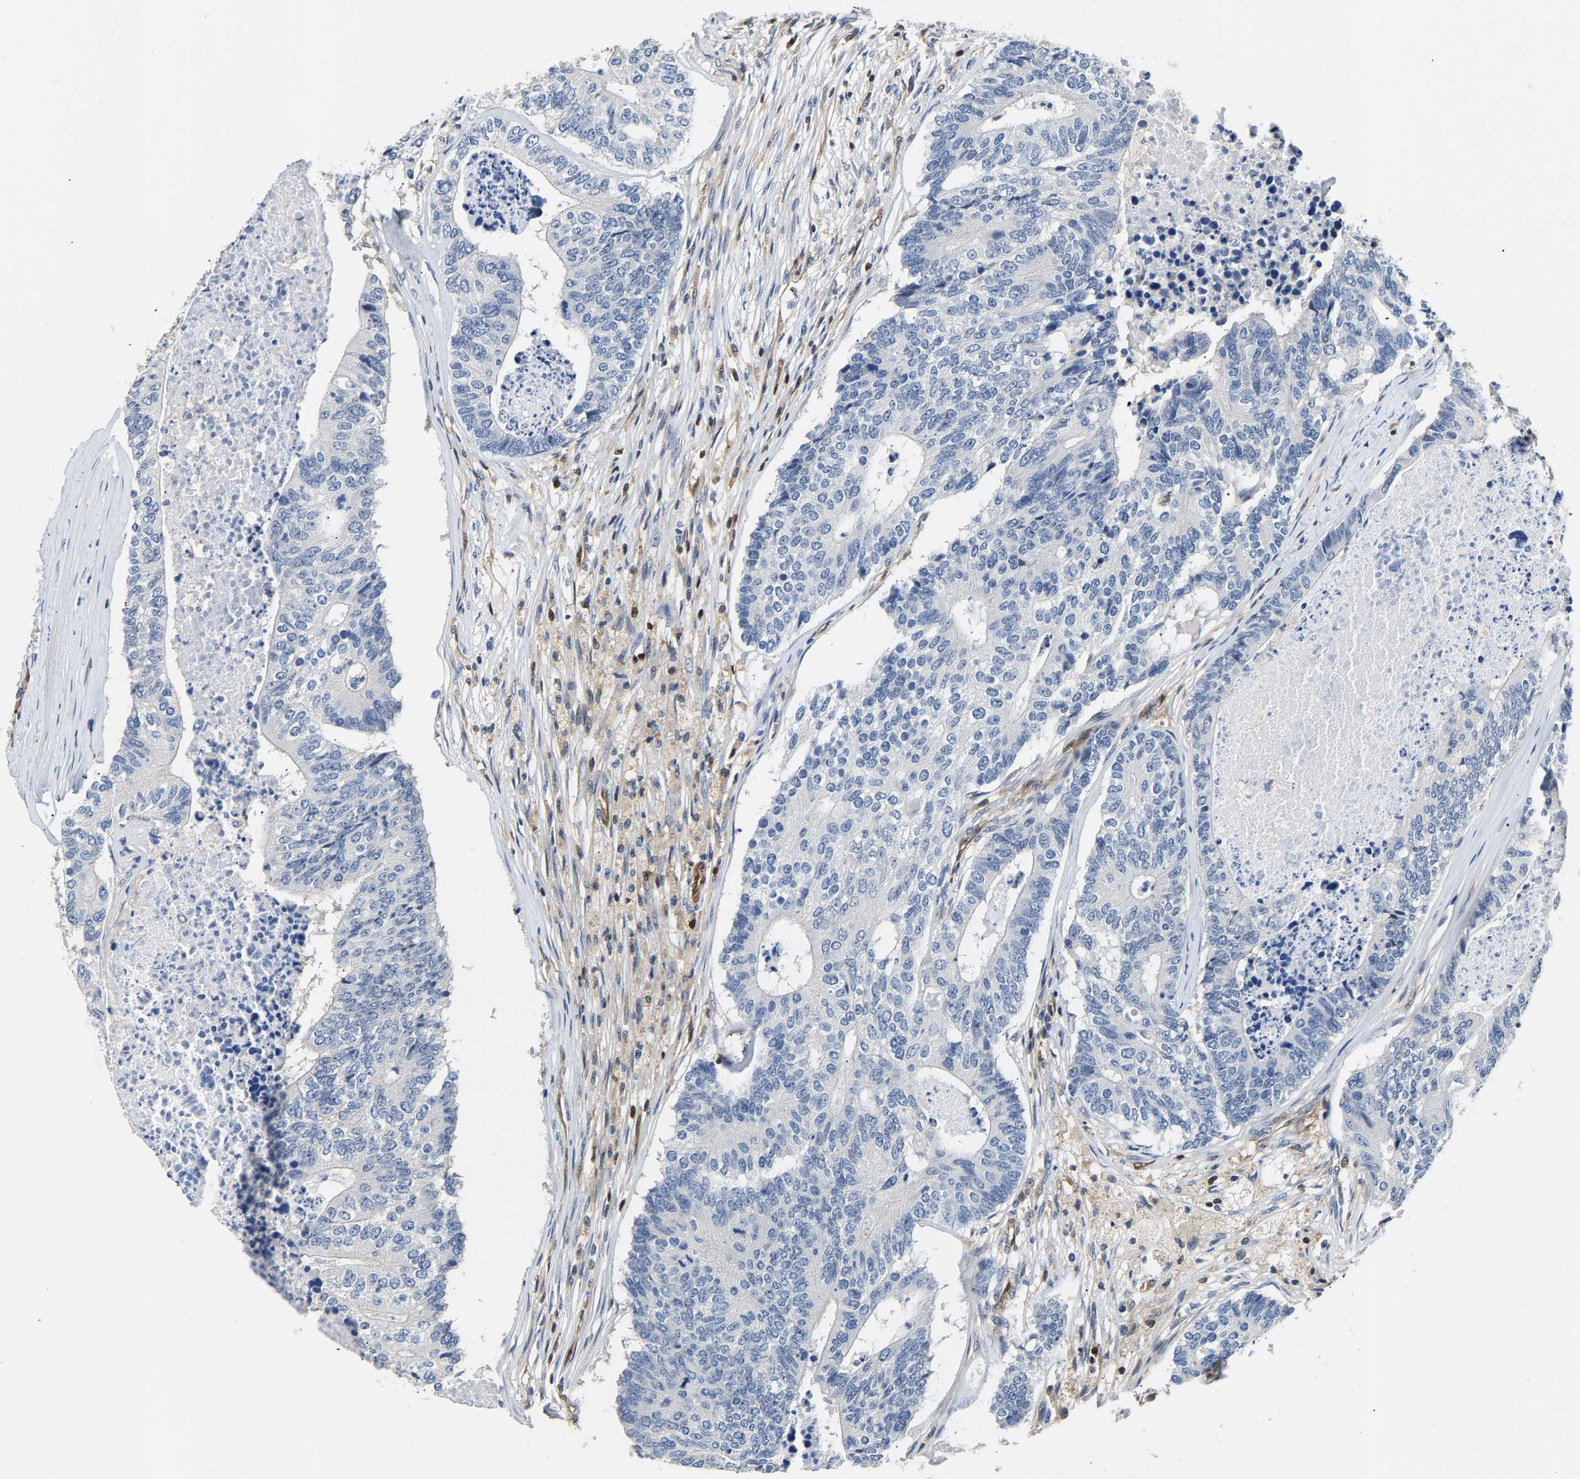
{"staining": {"intensity": "negative", "quantity": "none", "location": "none"}, "tissue": "colorectal cancer", "cell_type": "Tumor cells", "image_type": "cancer", "snomed": [{"axis": "morphology", "description": "Adenocarcinoma, NOS"}, {"axis": "topography", "description": "Colon"}], "caption": "Immunohistochemistry micrograph of neoplastic tissue: human adenocarcinoma (colorectal) stained with DAB shows no significant protein staining in tumor cells. (DAB immunohistochemistry (IHC) visualized using brightfield microscopy, high magnification).", "gene": "GIMAP7", "patient": {"sex": "female", "age": 67}}